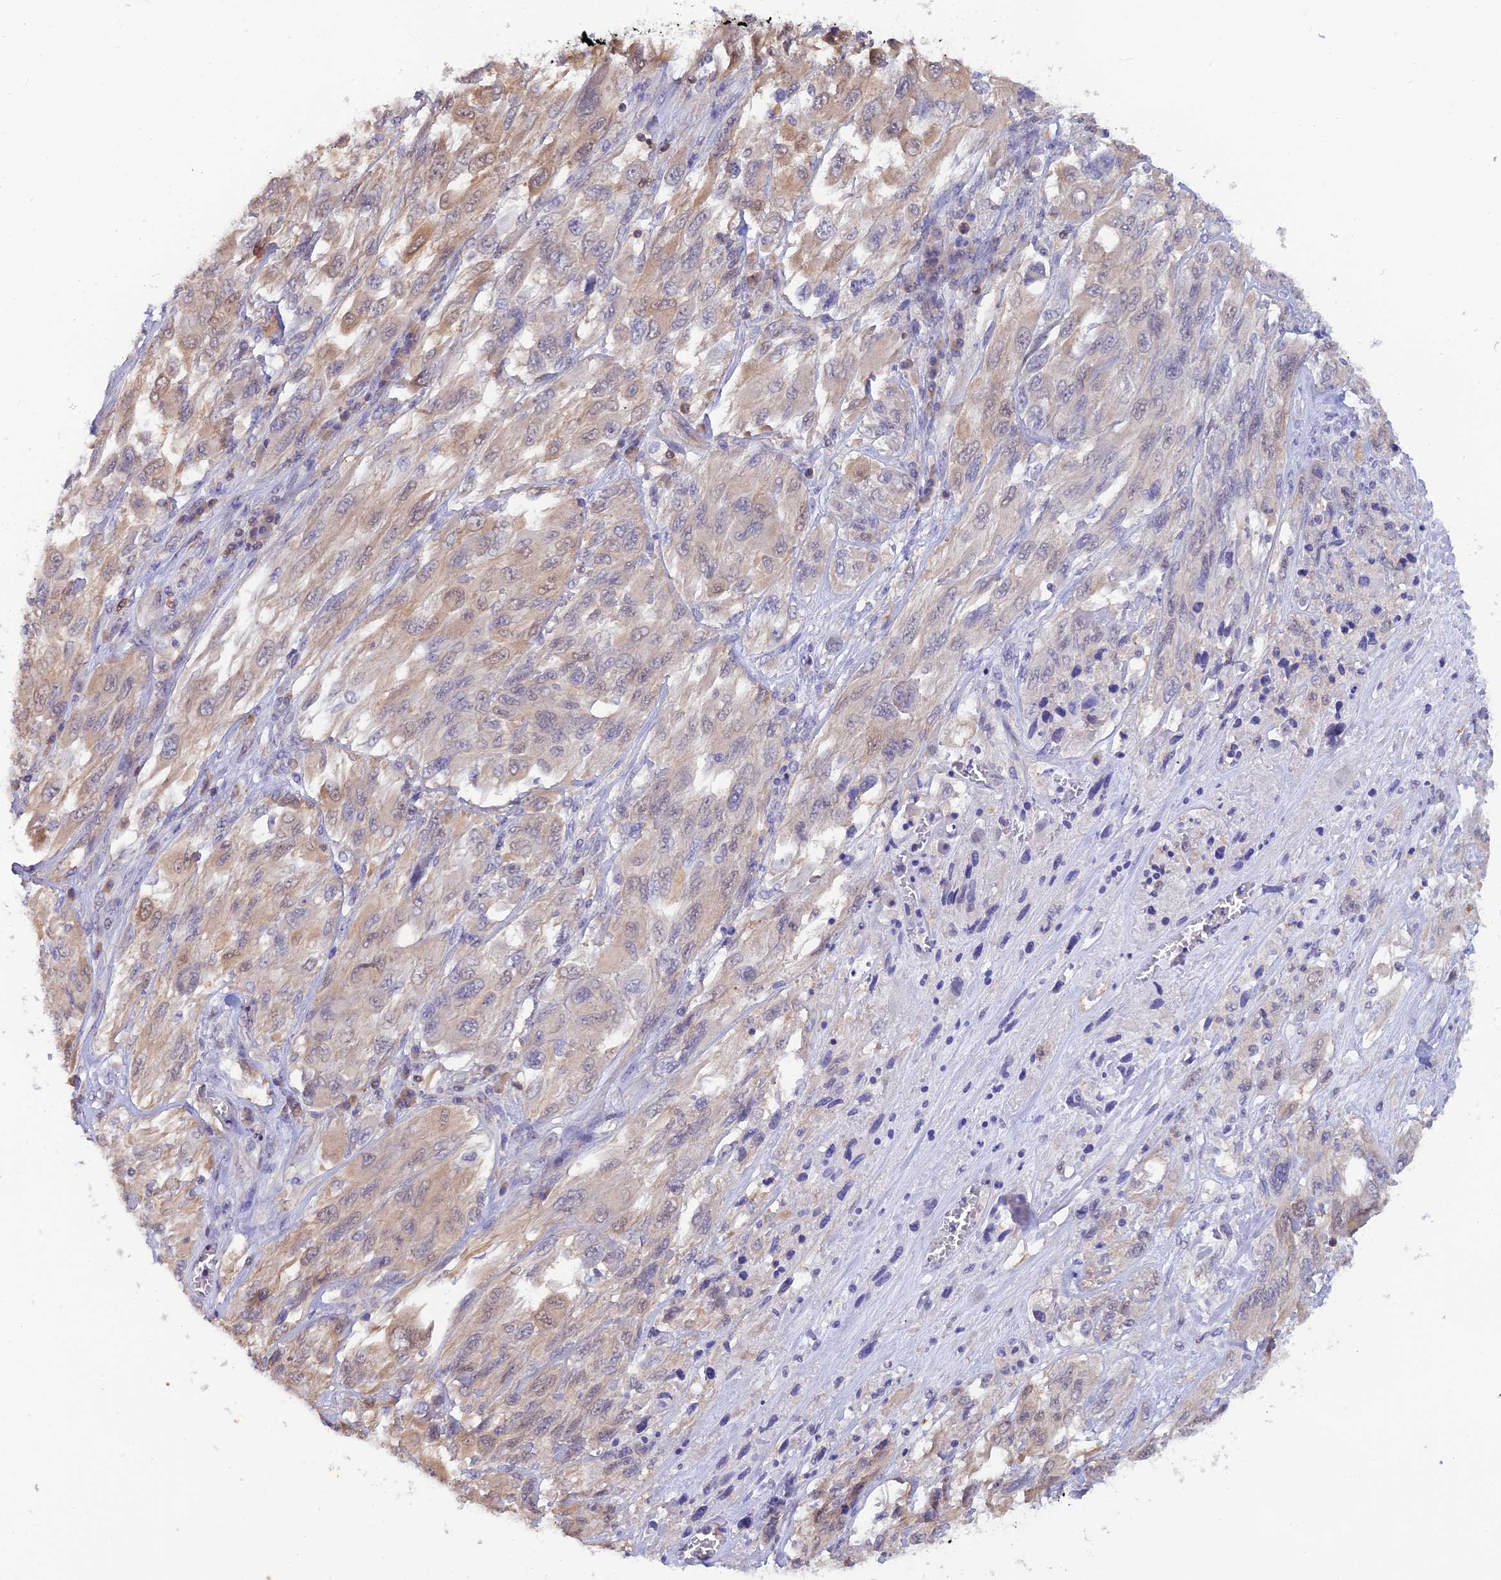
{"staining": {"intensity": "weak", "quantity": "<25%", "location": "cytoplasmic/membranous,nuclear"}, "tissue": "melanoma", "cell_type": "Tumor cells", "image_type": "cancer", "snomed": [{"axis": "morphology", "description": "Malignant melanoma, NOS"}, {"axis": "topography", "description": "Skin"}], "caption": "There is no significant positivity in tumor cells of melanoma.", "gene": "HINT1", "patient": {"sex": "female", "age": 91}}